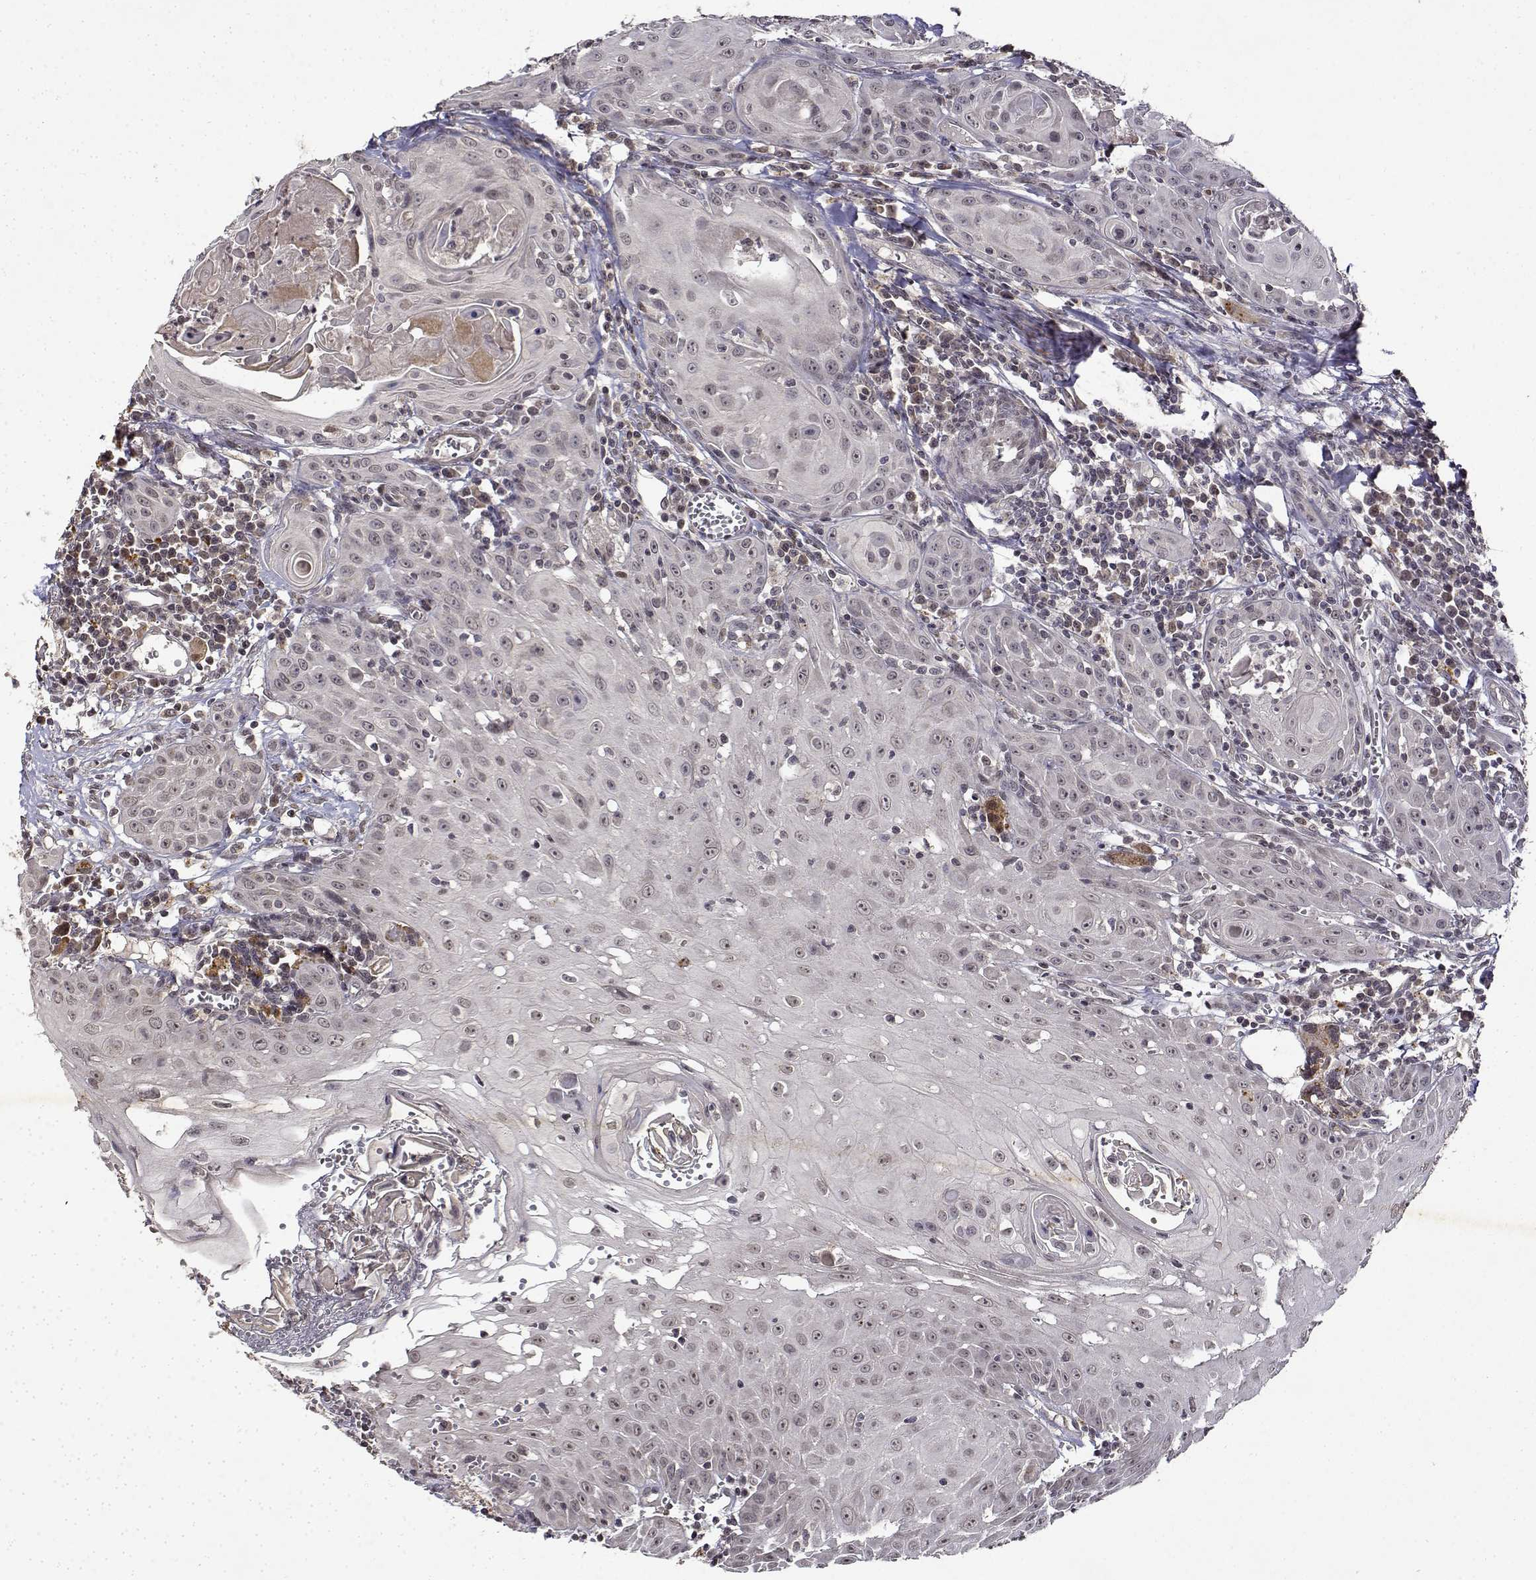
{"staining": {"intensity": "negative", "quantity": "none", "location": "none"}, "tissue": "head and neck cancer", "cell_type": "Tumor cells", "image_type": "cancer", "snomed": [{"axis": "morphology", "description": "Squamous cell carcinoma, NOS"}, {"axis": "topography", "description": "Head-Neck"}], "caption": "The histopathology image reveals no staining of tumor cells in head and neck squamous cell carcinoma. (DAB (3,3'-diaminobenzidine) IHC visualized using brightfield microscopy, high magnification).", "gene": "BDNF", "patient": {"sex": "female", "age": 80}}